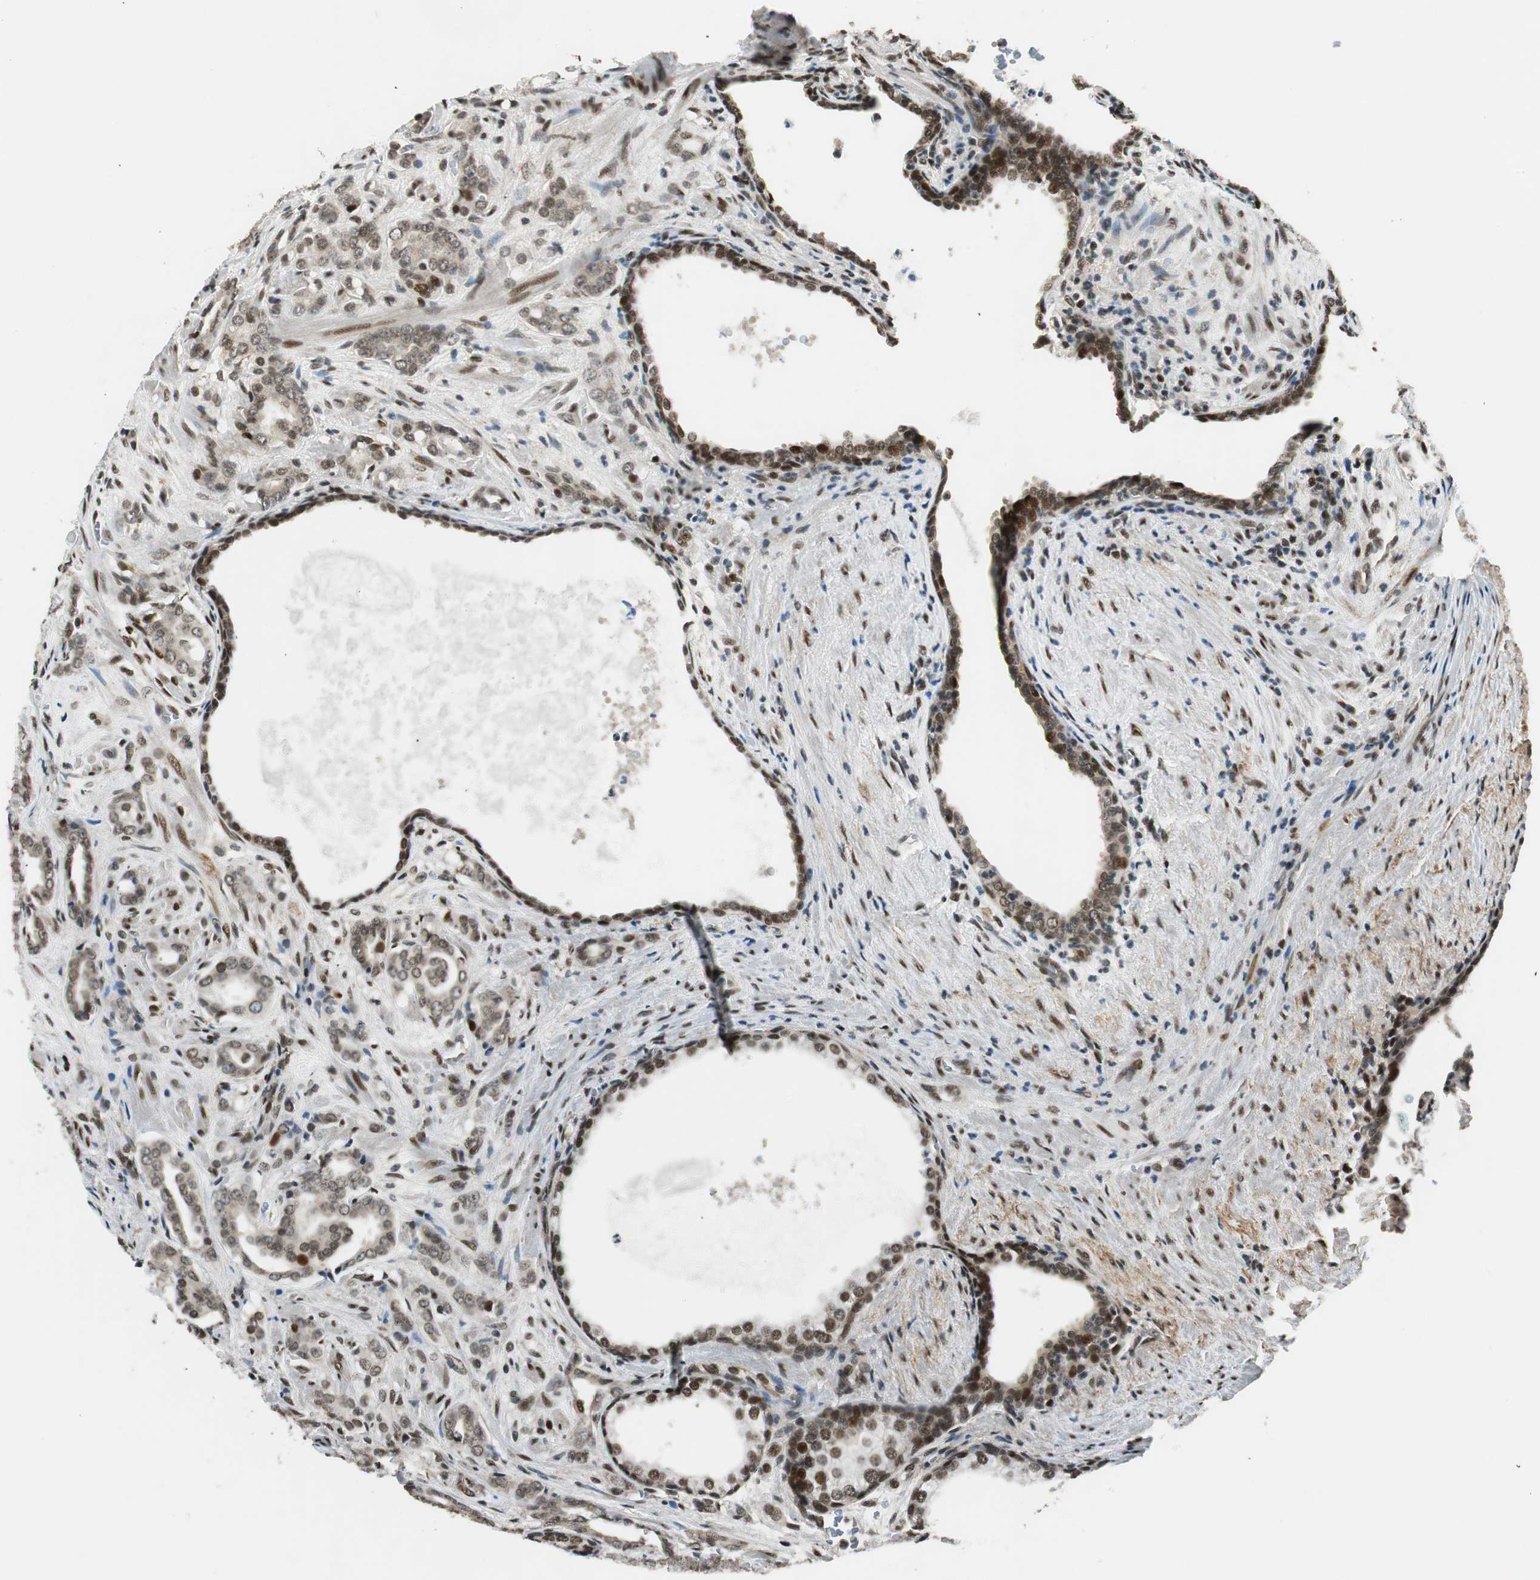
{"staining": {"intensity": "weak", "quantity": ">75%", "location": "nuclear"}, "tissue": "prostate cancer", "cell_type": "Tumor cells", "image_type": "cancer", "snomed": [{"axis": "morphology", "description": "Adenocarcinoma, High grade"}, {"axis": "topography", "description": "Prostate"}], "caption": "Immunohistochemical staining of human prostate cancer (adenocarcinoma (high-grade)) shows low levels of weak nuclear staining in approximately >75% of tumor cells. (DAB IHC with brightfield microscopy, high magnification).", "gene": "RING1", "patient": {"sex": "male", "age": 64}}